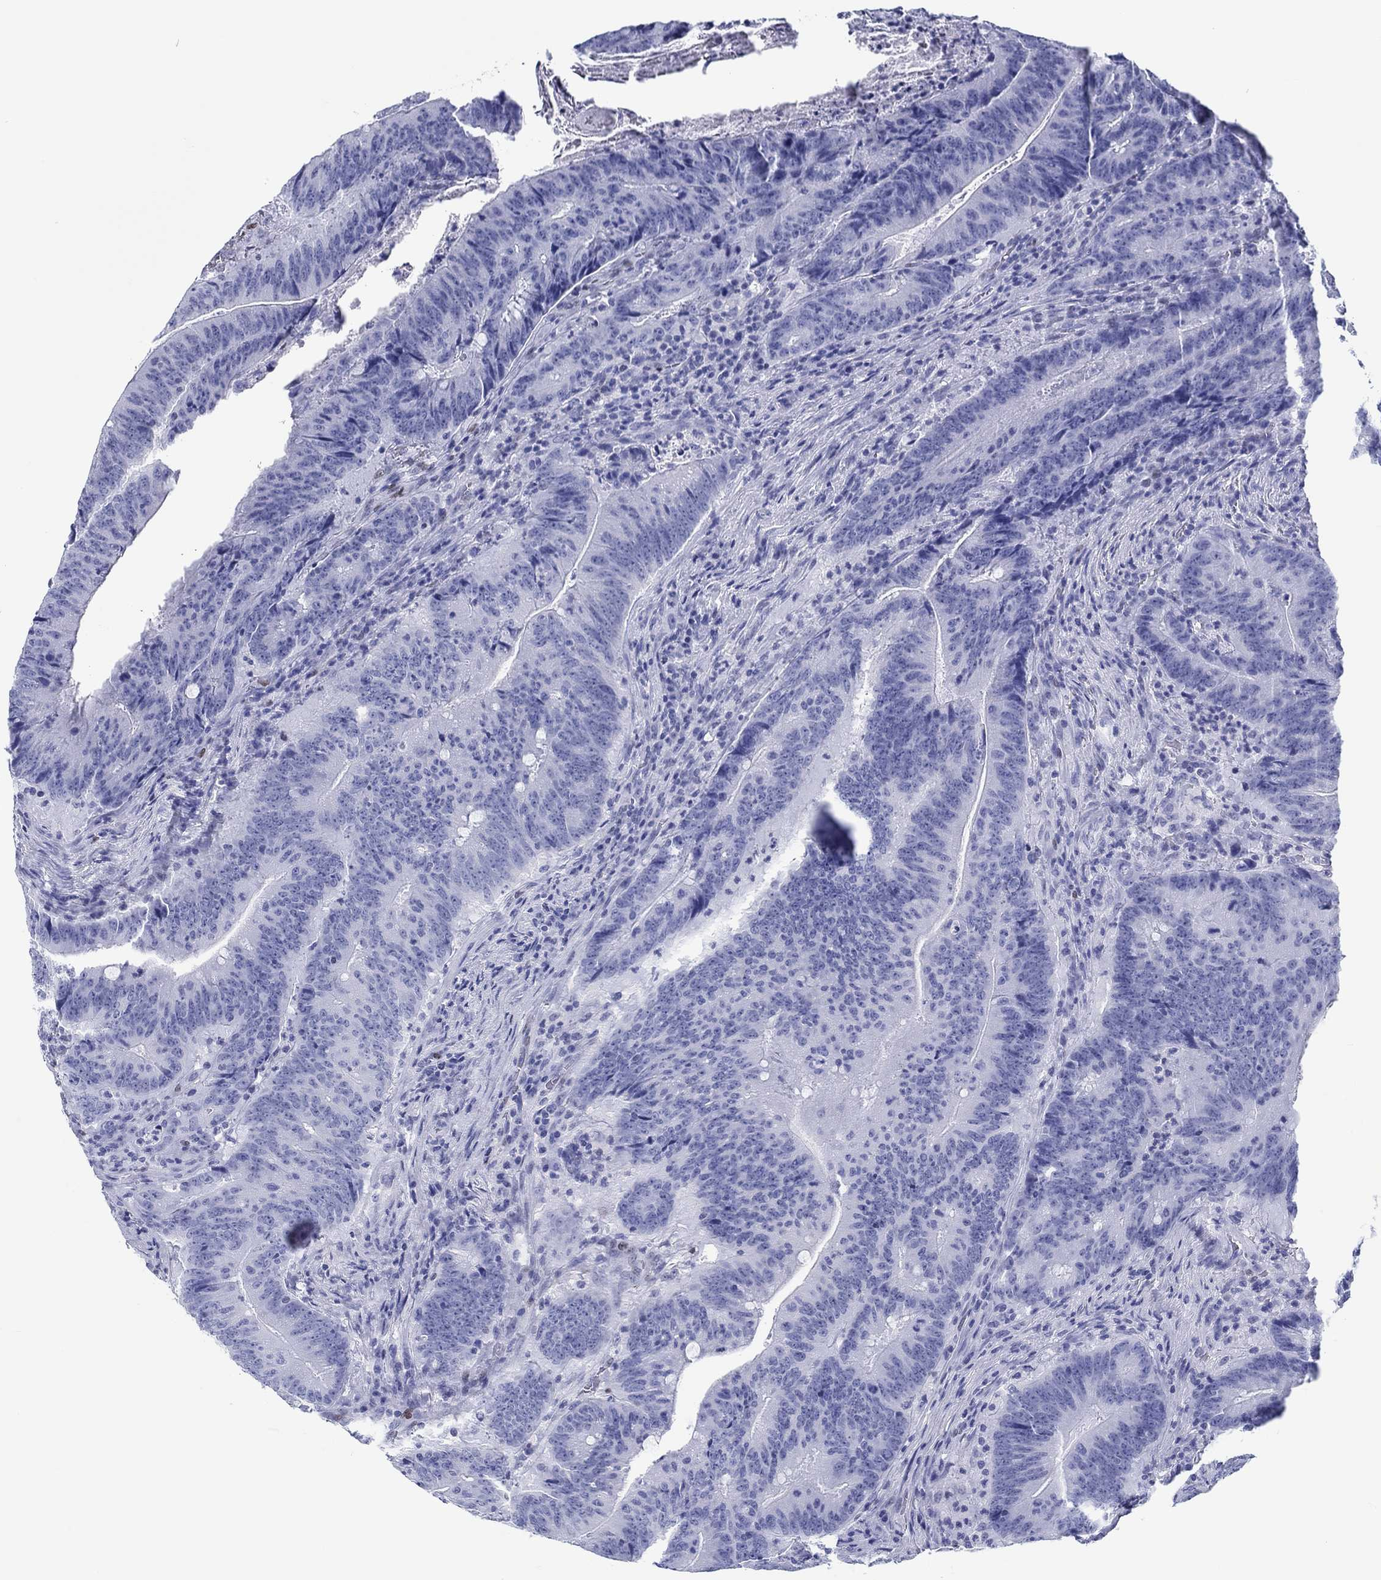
{"staining": {"intensity": "negative", "quantity": "none", "location": "none"}, "tissue": "colorectal cancer", "cell_type": "Tumor cells", "image_type": "cancer", "snomed": [{"axis": "morphology", "description": "Adenocarcinoma, NOS"}, {"axis": "topography", "description": "Colon"}], "caption": "There is no significant positivity in tumor cells of colorectal cancer.", "gene": "H1-1", "patient": {"sex": "female", "age": 87}}